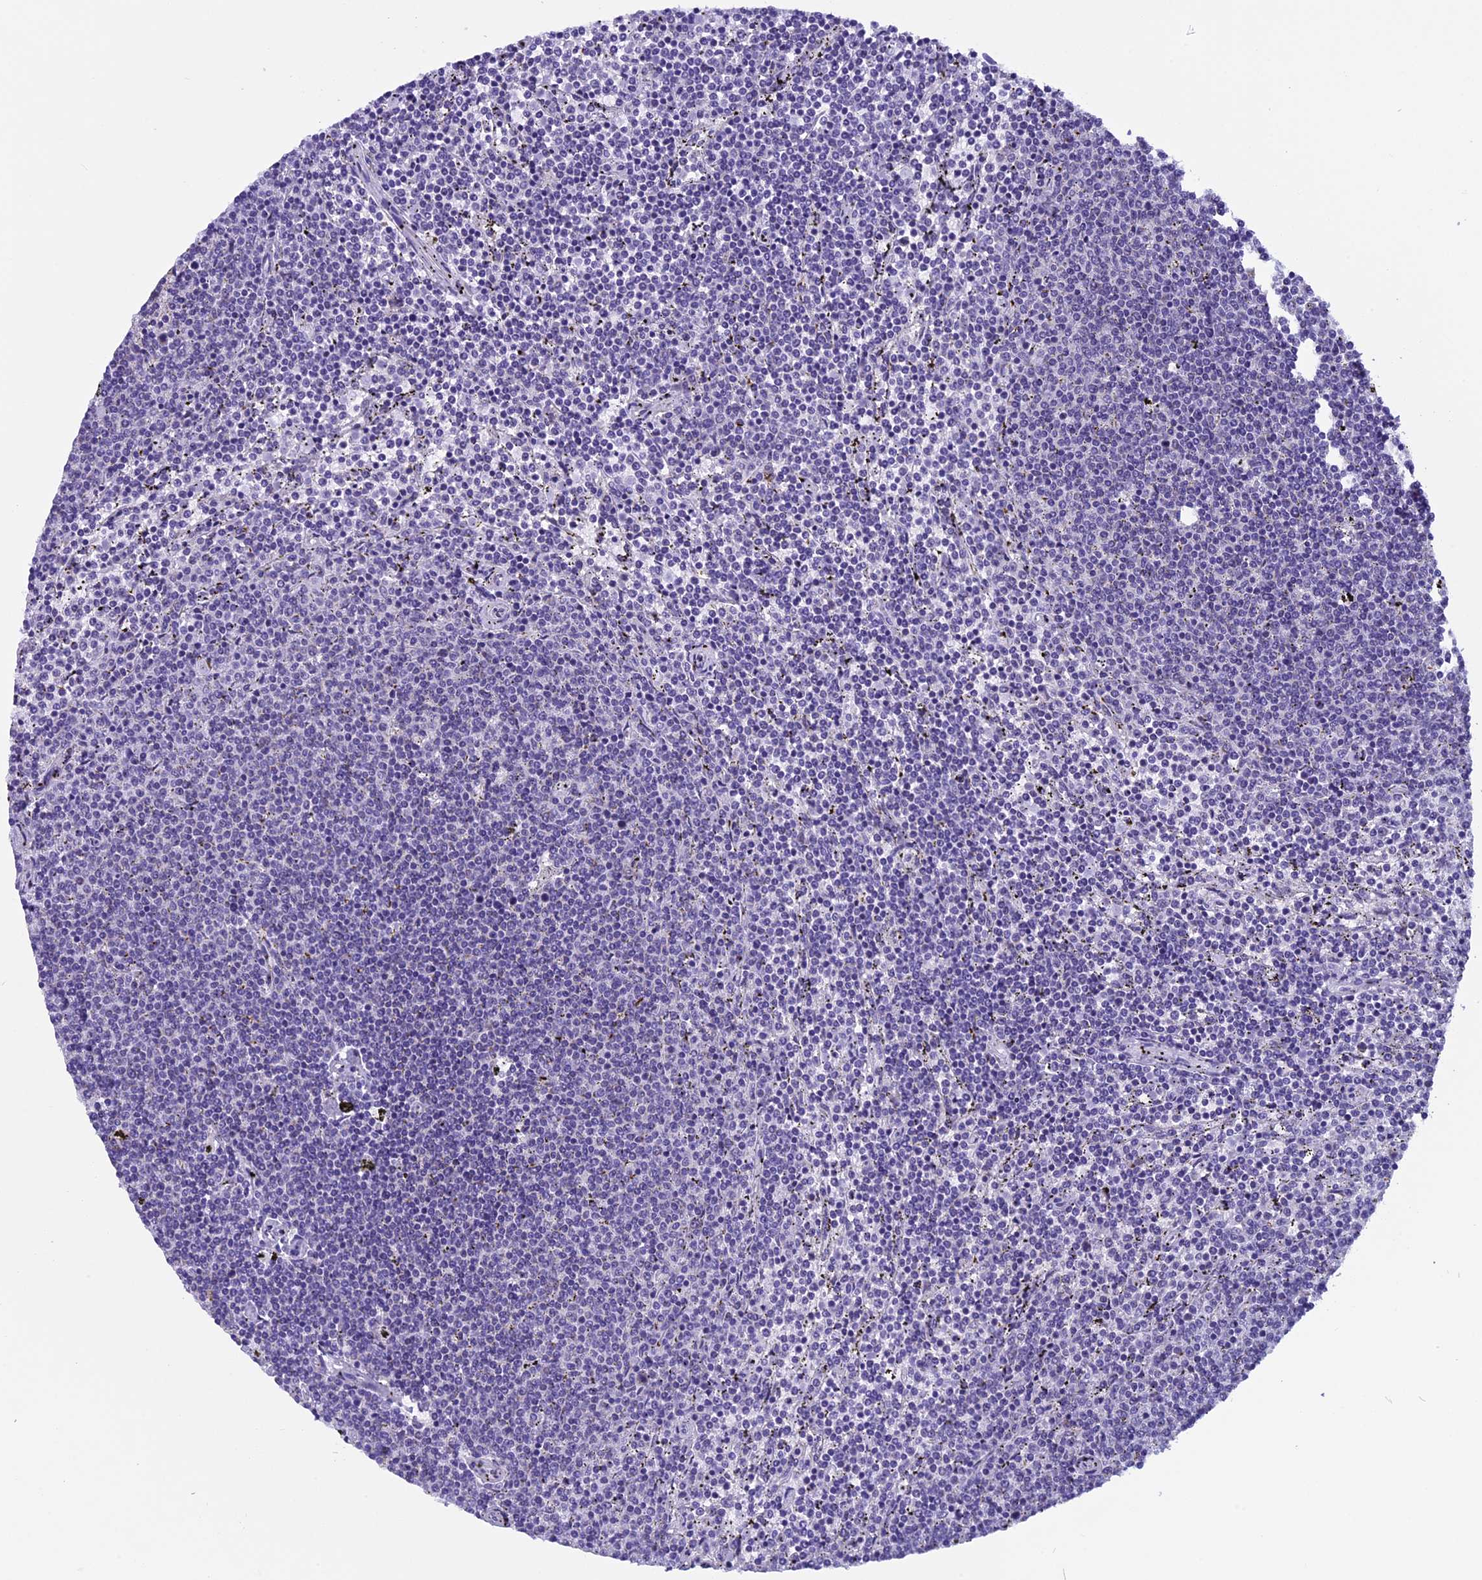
{"staining": {"intensity": "negative", "quantity": "none", "location": "none"}, "tissue": "lymphoma", "cell_type": "Tumor cells", "image_type": "cancer", "snomed": [{"axis": "morphology", "description": "Malignant lymphoma, non-Hodgkin's type, Low grade"}, {"axis": "topography", "description": "Spleen"}], "caption": "Tumor cells show no significant staining in lymphoma.", "gene": "ZNF317", "patient": {"sex": "female", "age": 50}}